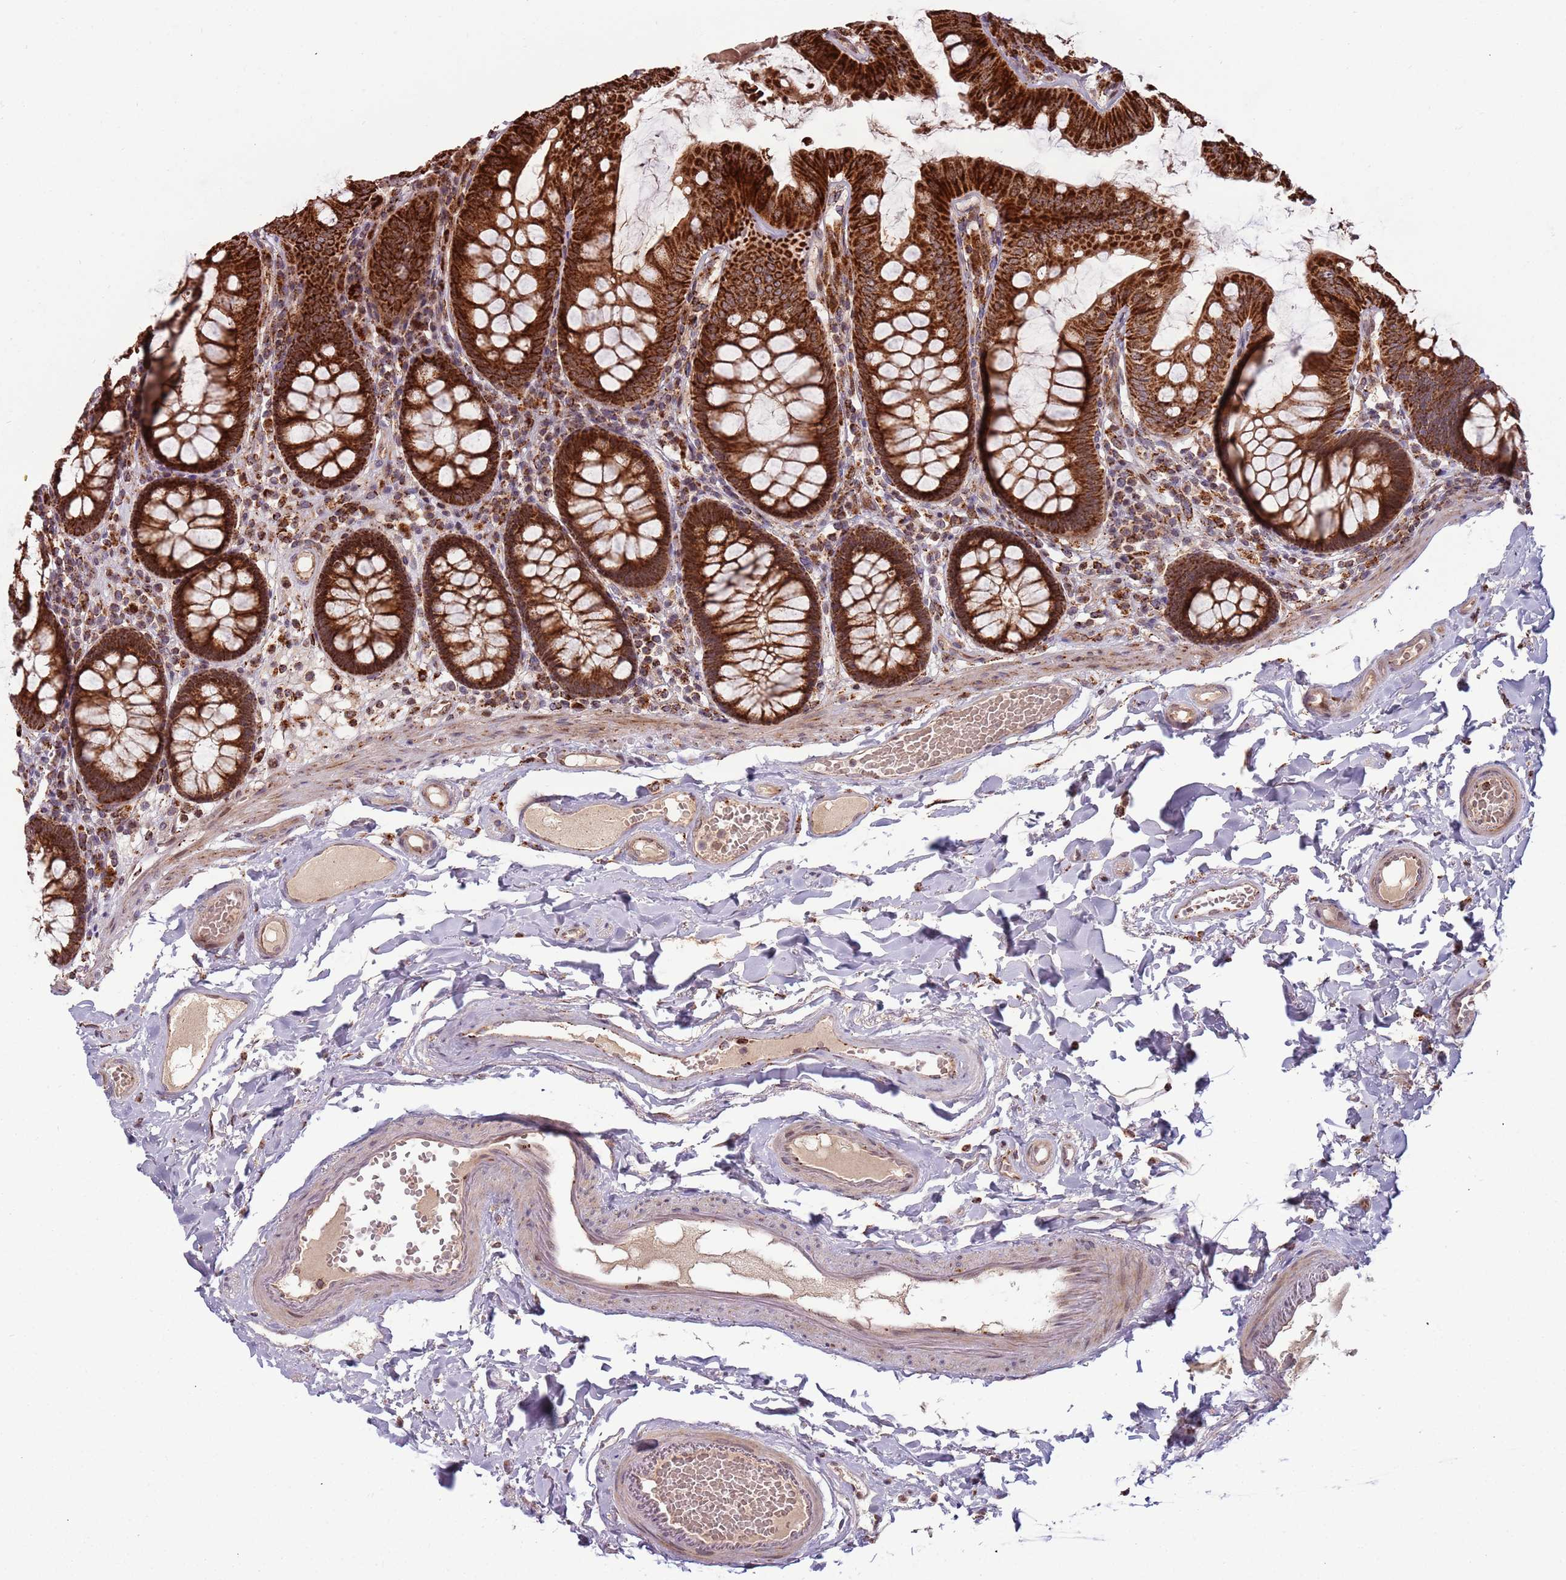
{"staining": {"intensity": "weak", "quantity": ">75%", "location": "cytoplasmic/membranous,nuclear"}, "tissue": "colon", "cell_type": "Endothelial cells", "image_type": "normal", "snomed": [{"axis": "morphology", "description": "Normal tissue, NOS"}, {"axis": "topography", "description": "Colon"}], "caption": "DAB (3,3'-diaminobenzidine) immunohistochemical staining of benign colon displays weak cytoplasmic/membranous,nuclear protein staining in approximately >75% of endothelial cells.", "gene": "ULK3", "patient": {"sex": "male", "age": 84}}